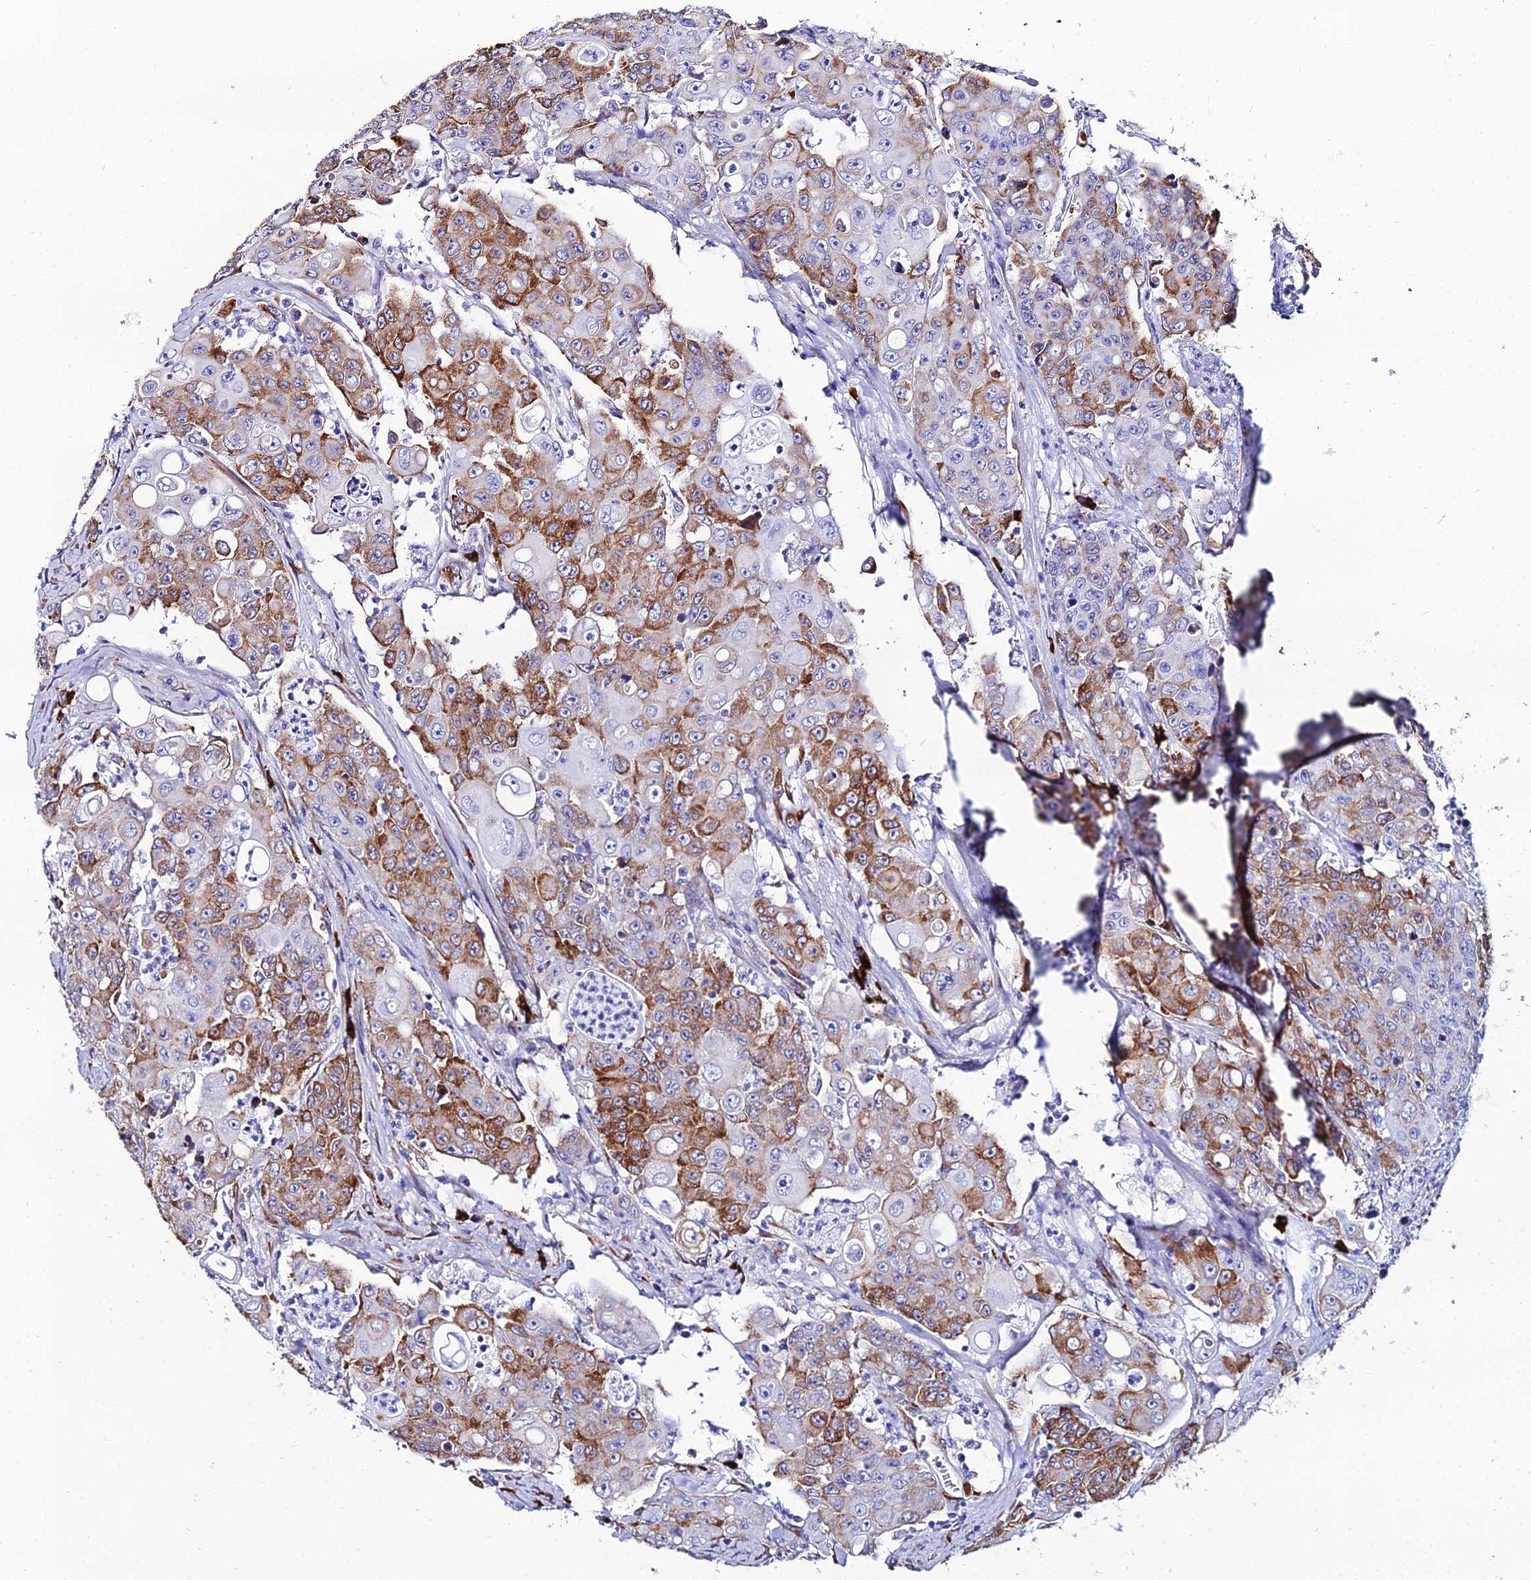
{"staining": {"intensity": "moderate", "quantity": "25%-75%", "location": "cytoplasmic/membranous"}, "tissue": "colorectal cancer", "cell_type": "Tumor cells", "image_type": "cancer", "snomed": [{"axis": "morphology", "description": "Adenocarcinoma, NOS"}, {"axis": "topography", "description": "Colon"}], "caption": "Colorectal cancer (adenocarcinoma) stained for a protein shows moderate cytoplasmic/membranous positivity in tumor cells. Immunohistochemistry stains the protein in brown and the nuclei are stained blue.", "gene": "TXNDC5", "patient": {"sex": "male", "age": 51}}